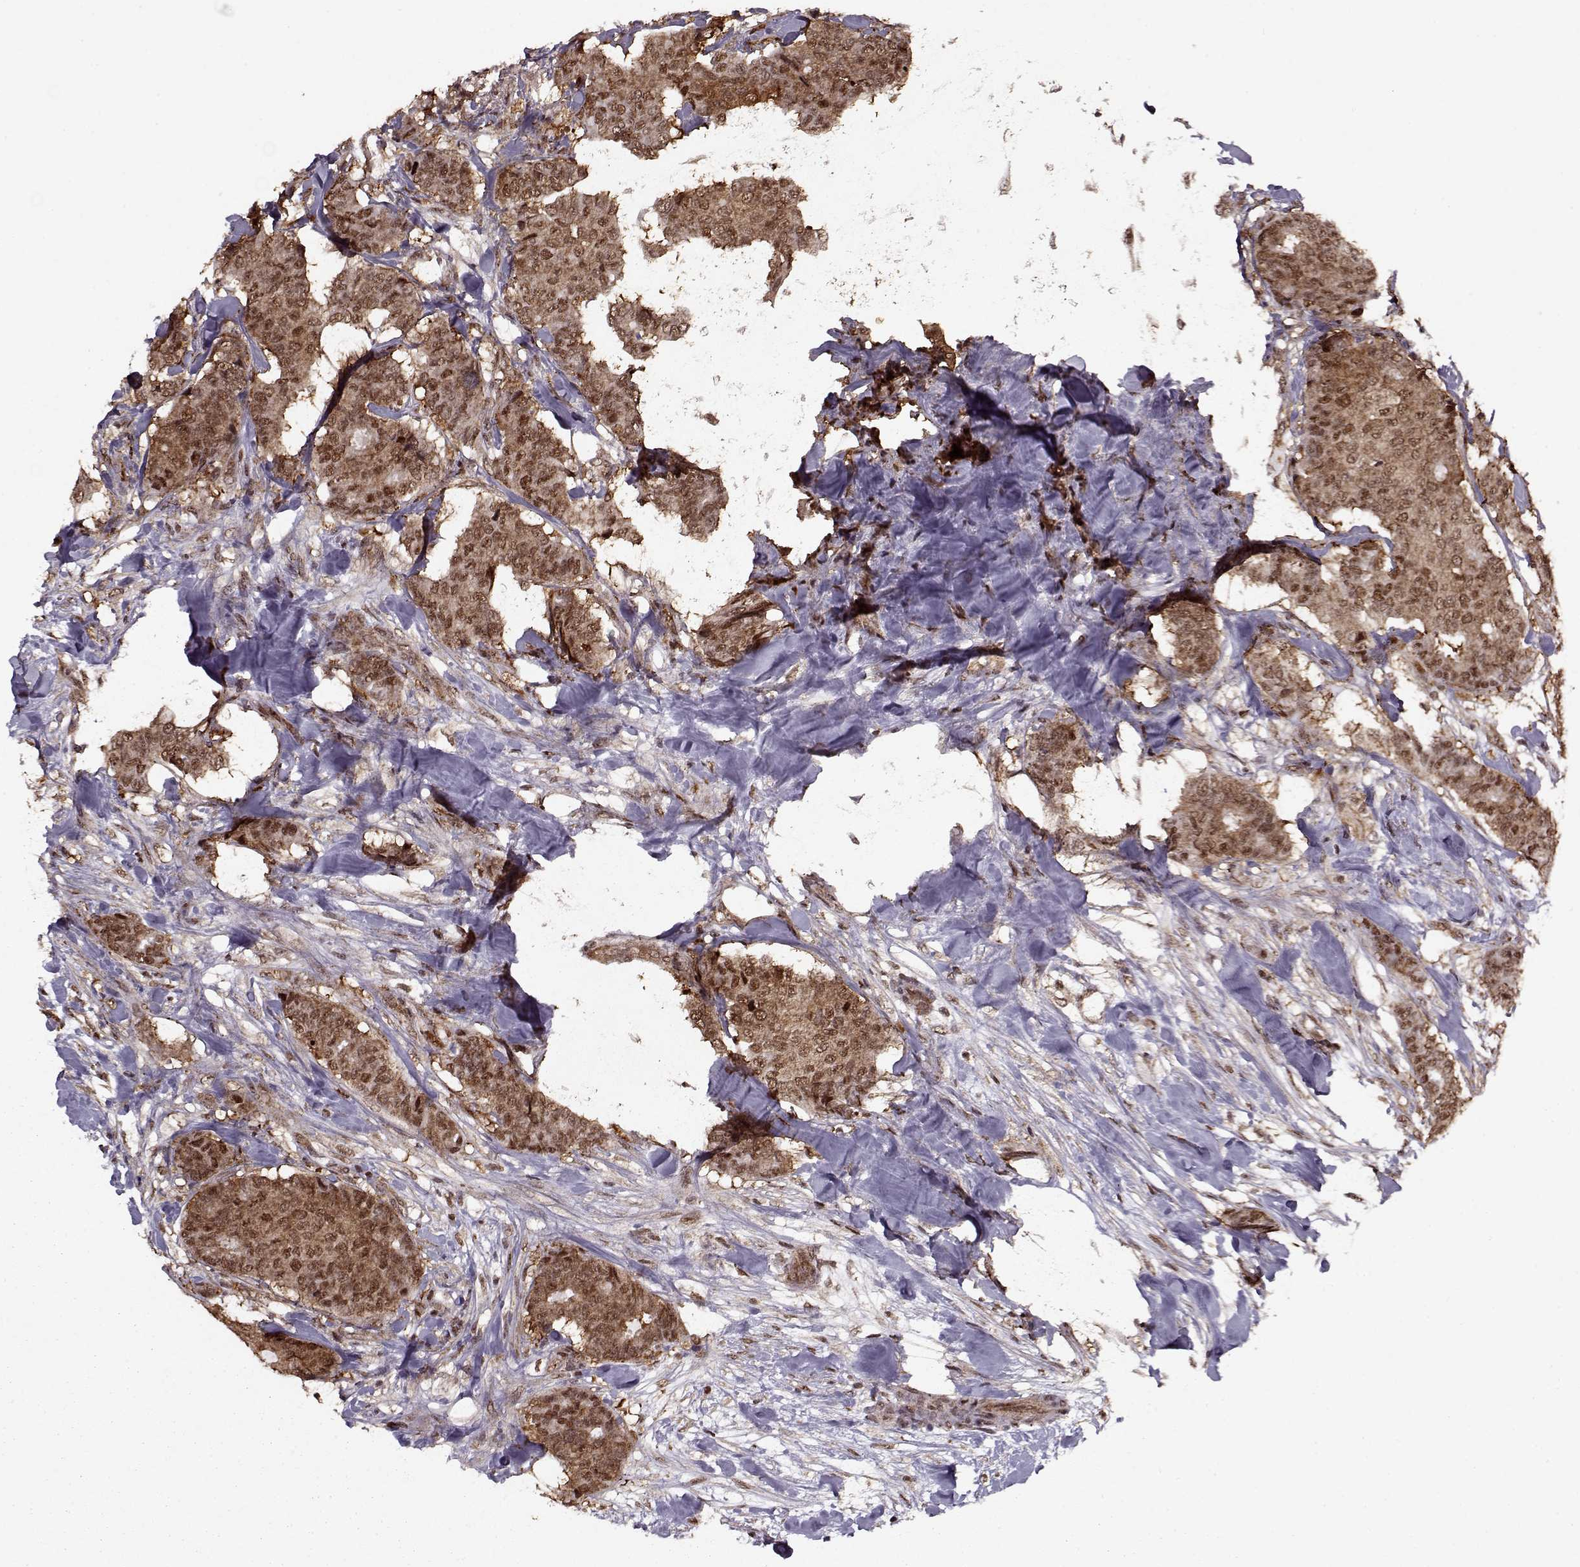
{"staining": {"intensity": "strong", "quantity": ">75%", "location": "cytoplasmic/membranous,nuclear"}, "tissue": "breast cancer", "cell_type": "Tumor cells", "image_type": "cancer", "snomed": [{"axis": "morphology", "description": "Duct carcinoma"}, {"axis": "topography", "description": "Breast"}], "caption": "Immunohistochemistry histopathology image of human breast cancer (invasive ductal carcinoma) stained for a protein (brown), which reveals high levels of strong cytoplasmic/membranous and nuclear staining in approximately >75% of tumor cells.", "gene": "PSMA7", "patient": {"sex": "female", "age": 75}}